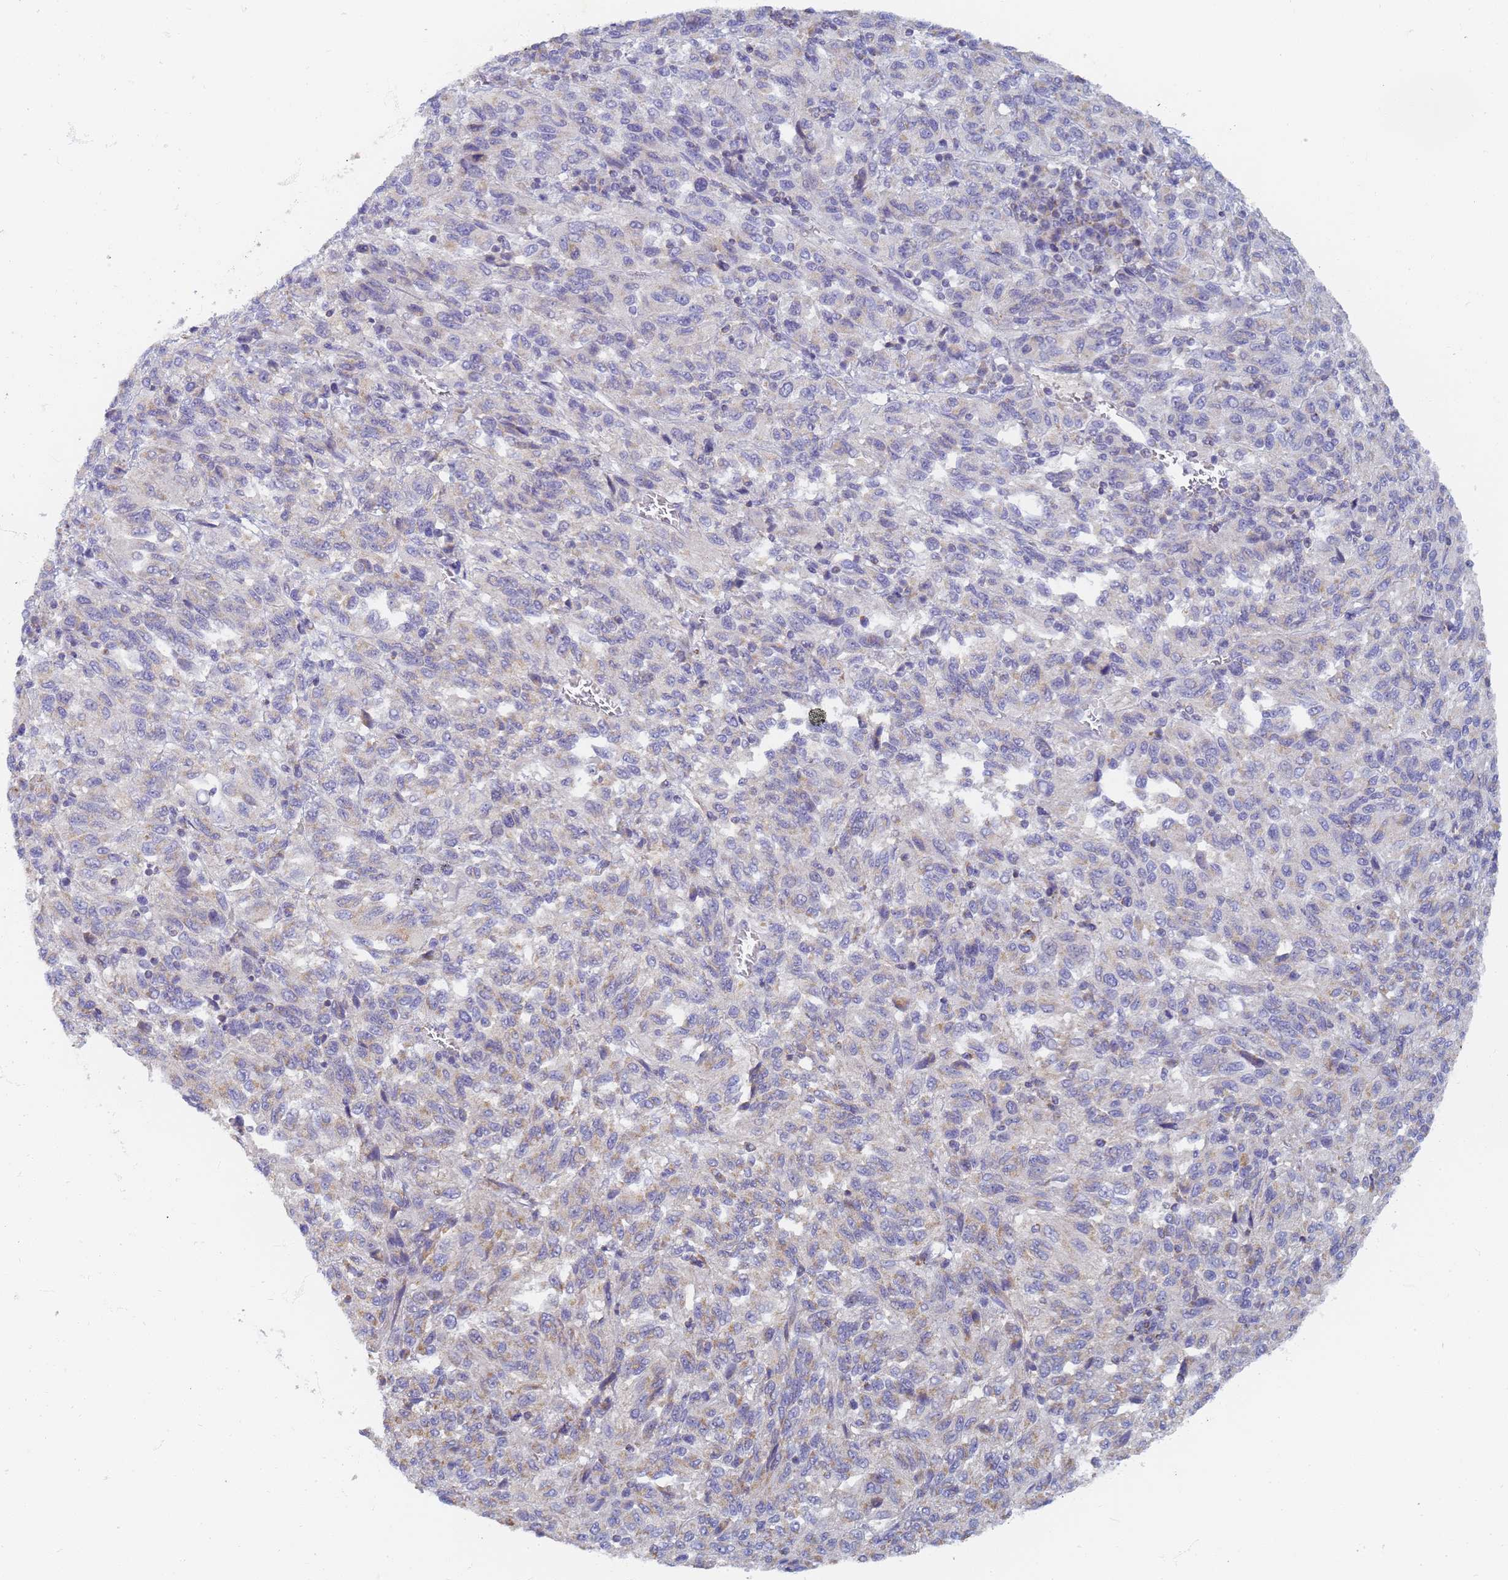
{"staining": {"intensity": "moderate", "quantity": "<25%", "location": "cytoplasmic/membranous"}, "tissue": "melanoma", "cell_type": "Tumor cells", "image_type": "cancer", "snomed": [{"axis": "morphology", "description": "Malignant melanoma, Metastatic site"}, {"axis": "topography", "description": "Lung"}], "caption": "The photomicrograph exhibits immunohistochemical staining of malignant melanoma (metastatic site). There is moderate cytoplasmic/membranous positivity is present in about <25% of tumor cells. The staining was performed using DAB, with brown indicating positive protein expression. Nuclei are stained blue with hematoxylin.", "gene": "UTP23", "patient": {"sex": "male", "age": 64}}